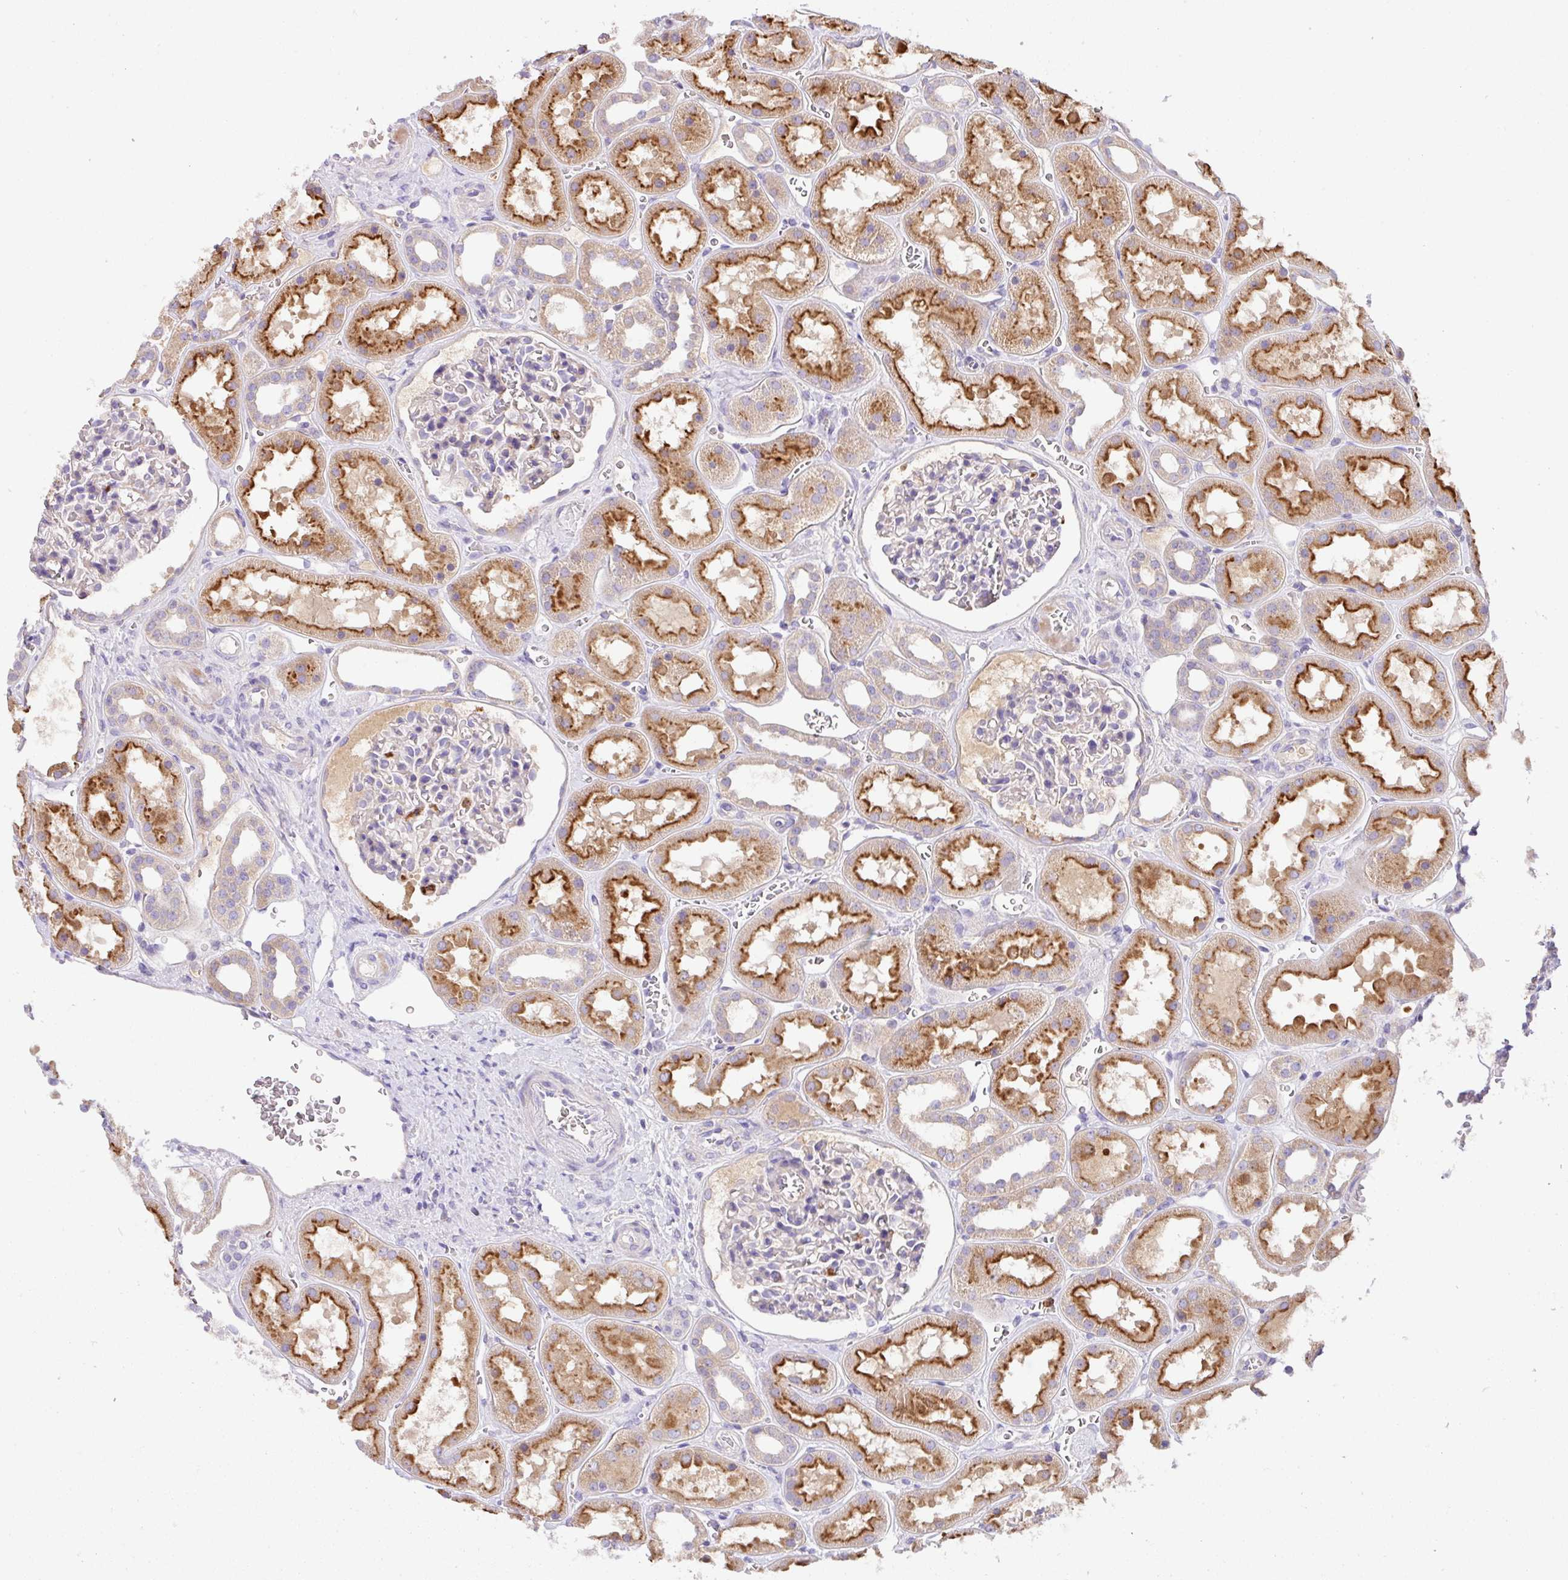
{"staining": {"intensity": "negative", "quantity": "none", "location": "none"}, "tissue": "kidney", "cell_type": "Cells in glomeruli", "image_type": "normal", "snomed": [{"axis": "morphology", "description": "Normal tissue, NOS"}, {"axis": "topography", "description": "Kidney"}], "caption": "An image of kidney stained for a protein demonstrates no brown staining in cells in glomeruli.", "gene": "CRISP3", "patient": {"sex": "female", "age": 41}}